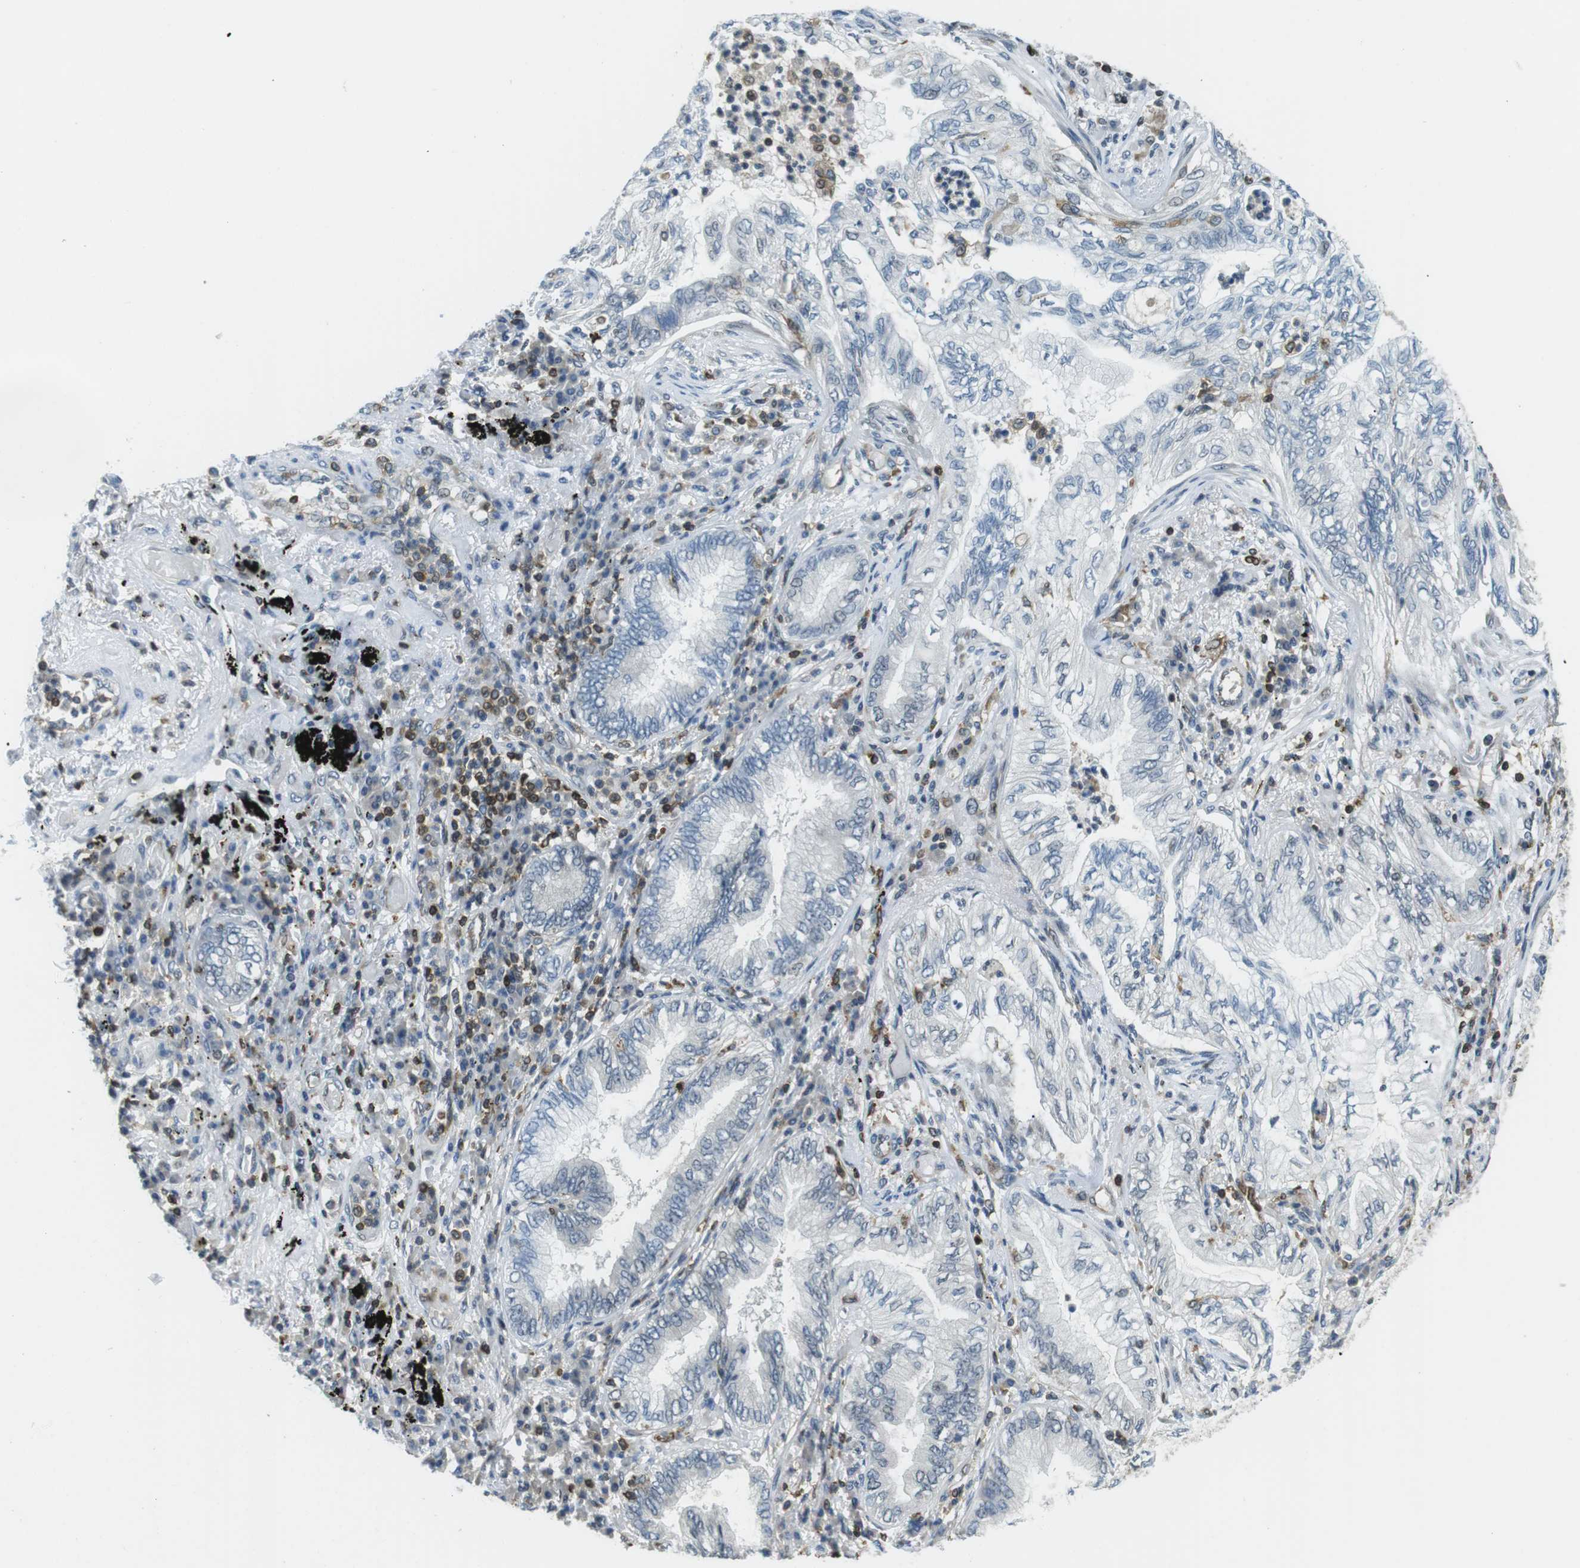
{"staining": {"intensity": "negative", "quantity": "none", "location": "none"}, "tissue": "lung cancer", "cell_type": "Tumor cells", "image_type": "cancer", "snomed": [{"axis": "morphology", "description": "Normal tissue, NOS"}, {"axis": "morphology", "description": "Adenocarcinoma, NOS"}, {"axis": "topography", "description": "Bronchus"}, {"axis": "topography", "description": "Lung"}], "caption": "DAB immunohistochemical staining of human adenocarcinoma (lung) reveals no significant staining in tumor cells. (DAB immunohistochemistry (IHC) with hematoxylin counter stain).", "gene": "STK10", "patient": {"sex": "female", "age": 70}}